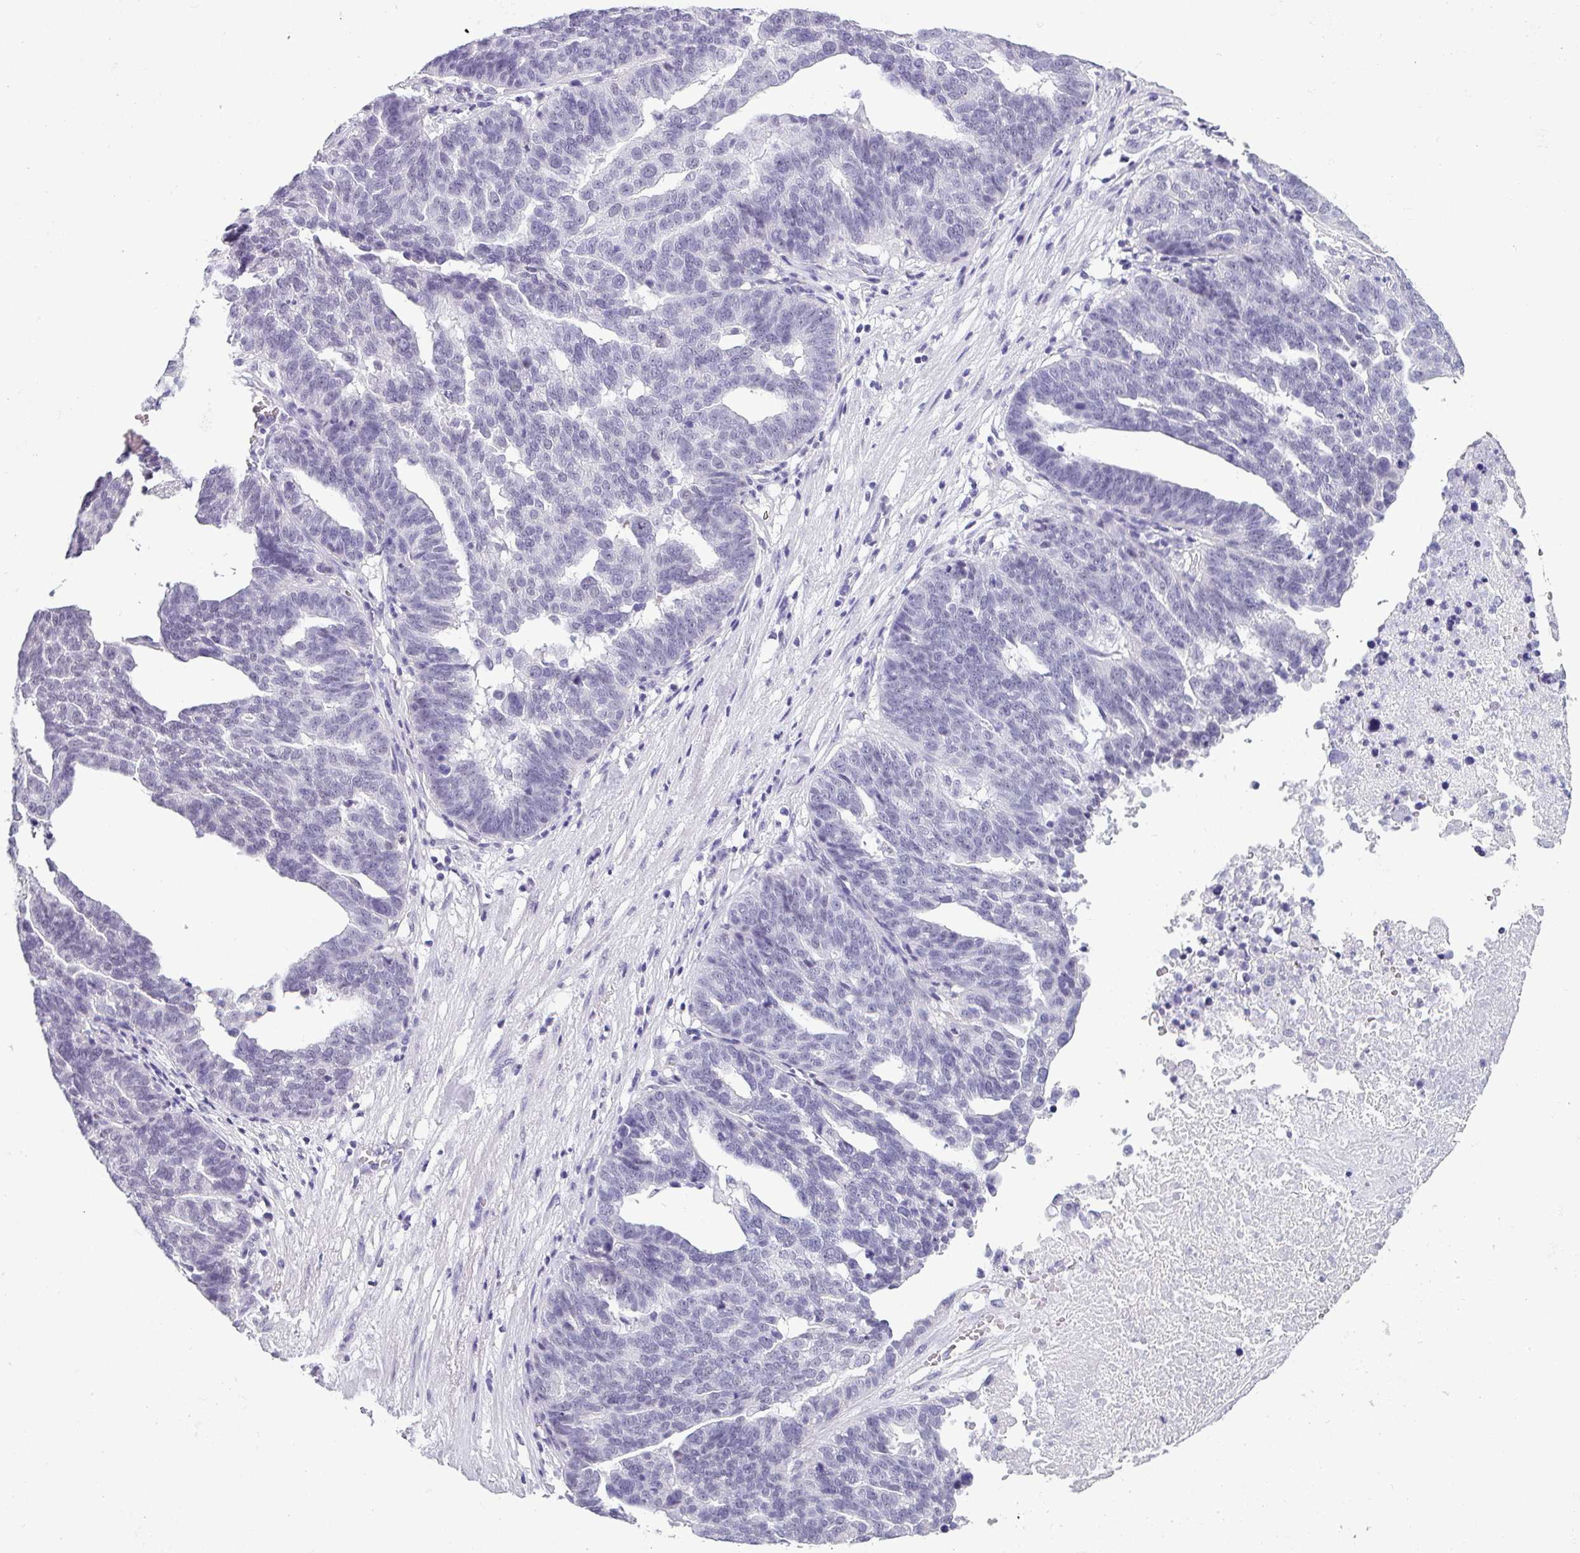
{"staining": {"intensity": "negative", "quantity": "none", "location": "none"}, "tissue": "ovarian cancer", "cell_type": "Tumor cells", "image_type": "cancer", "snomed": [{"axis": "morphology", "description": "Cystadenocarcinoma, serous, NOS"}, {"axis": "topography", "description": "Ovary"}], "caption": "IHC of human ovarian serous cystadenocarcinoma demonstrates no staining in tumor cells.", "gene": "SRGAP1", "patient": {"sex": "female", "age": 59}}